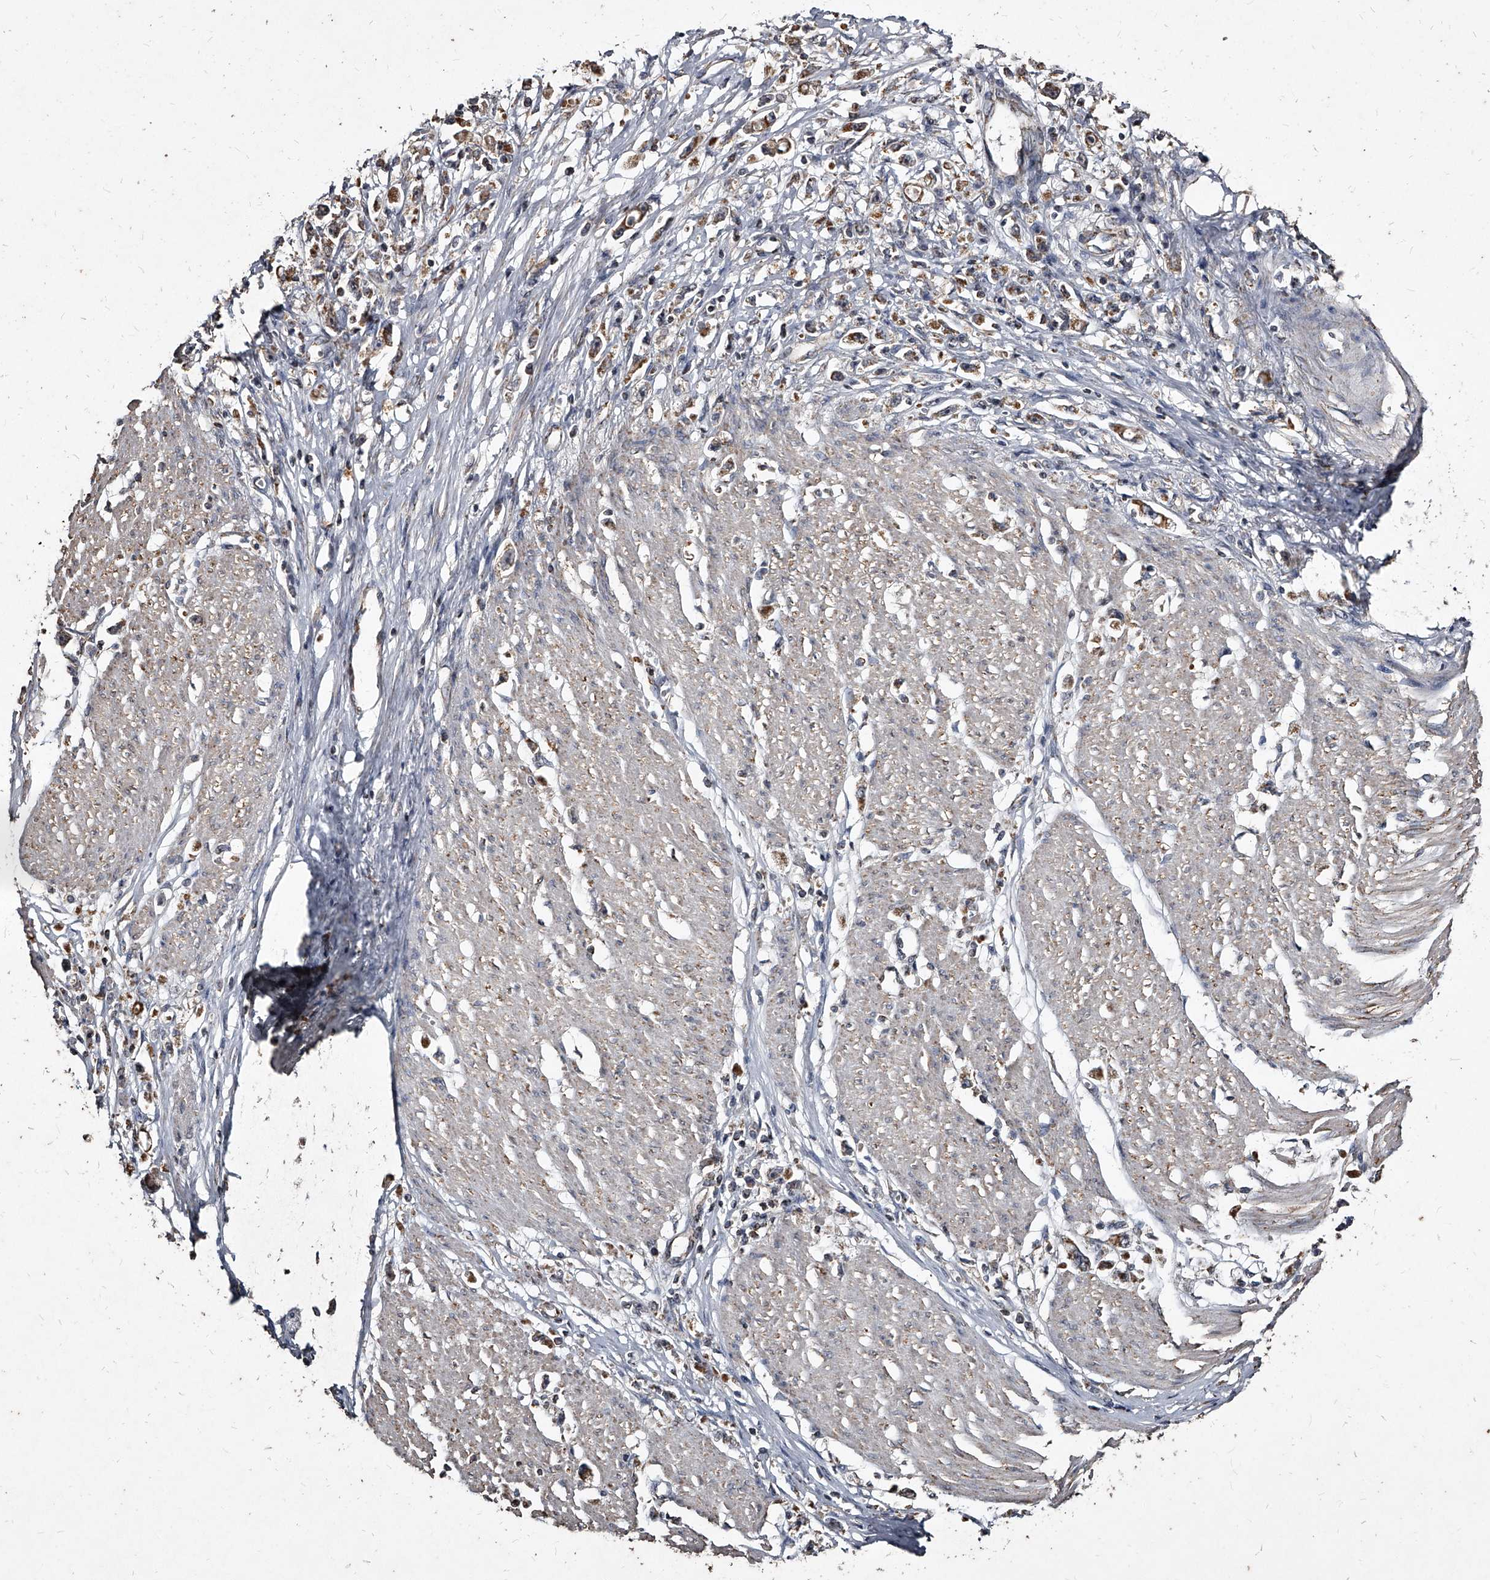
{"staining": {"intensity": "moderate", "quantity": ">75%", "location": "cytoplasmic/membranous"}, "tissue": "stomach cancer", "cell_type": "Tumor cells", "image_type": "cancer", "snomed": [{"axis": "morphology", "description": "Adenocarcinoma, NOS"}, {"axis": "topography", "description": "Stomach"}], "caption": "Tumor cells demonstrate moderate cytoplasmic/membranous staining in about >75% of cells in stomach cancer.", "gene": "GPR183", "patient": {"sex": "female", "age": 59}}